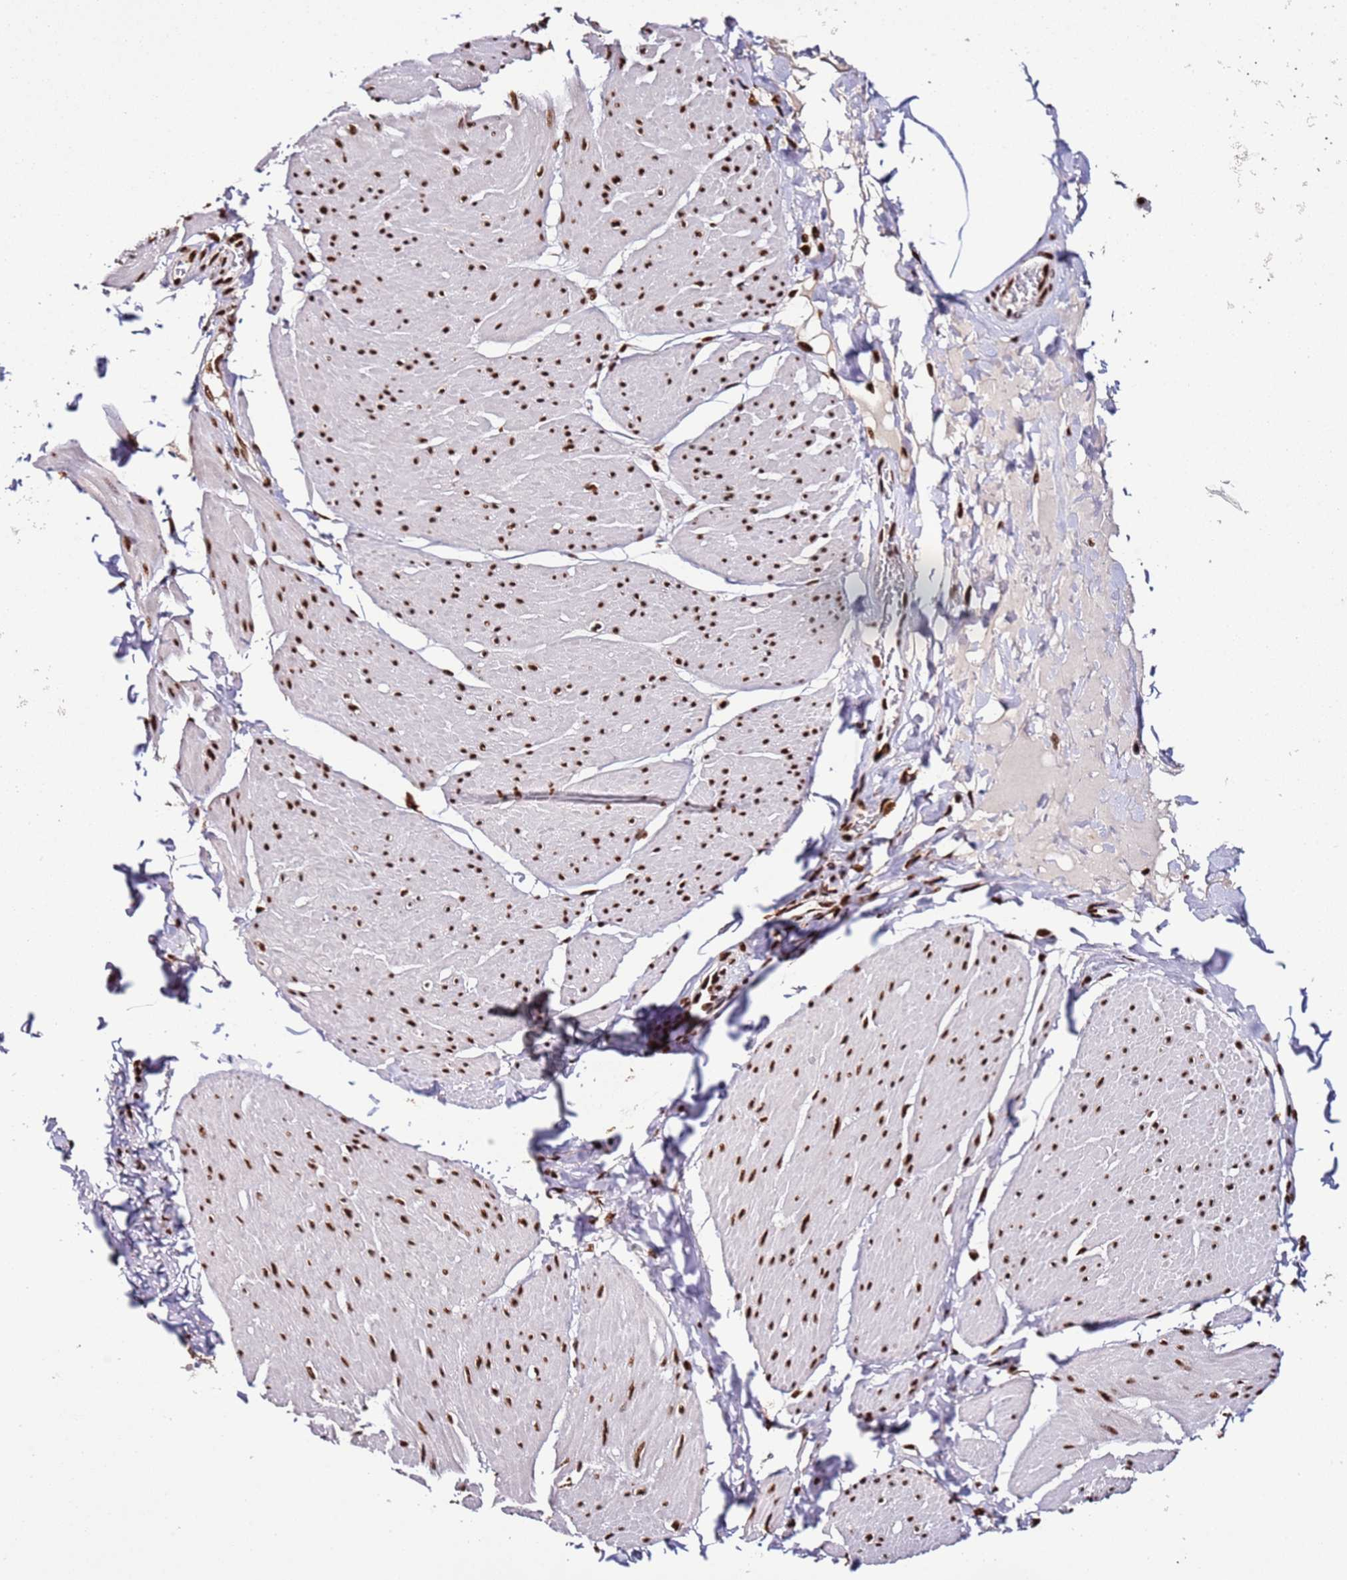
{"staining": {"intensity": "strong", "quantity": ">75%", "location": "nuclear"}, "tissue": "smooth muscle", "cell_type": "Smooth muscle cells", "image_type": "normal", "snomed": [{"axis": "morphology", "description": "Urothelial carcinoma, High grade"}, {"axis": "topography", "description": "Urinary bladder"}], "caption": "Immunohistochemistry (DAB) staining of benign human smooth muscle demonstrates strong nuclear protein staining in about >75% of smooth muscle cells. (IHC, brightfield microscopy, high magnification).", "gene": "C6orf226", "patient": {"sex": "male", "age": 46}}